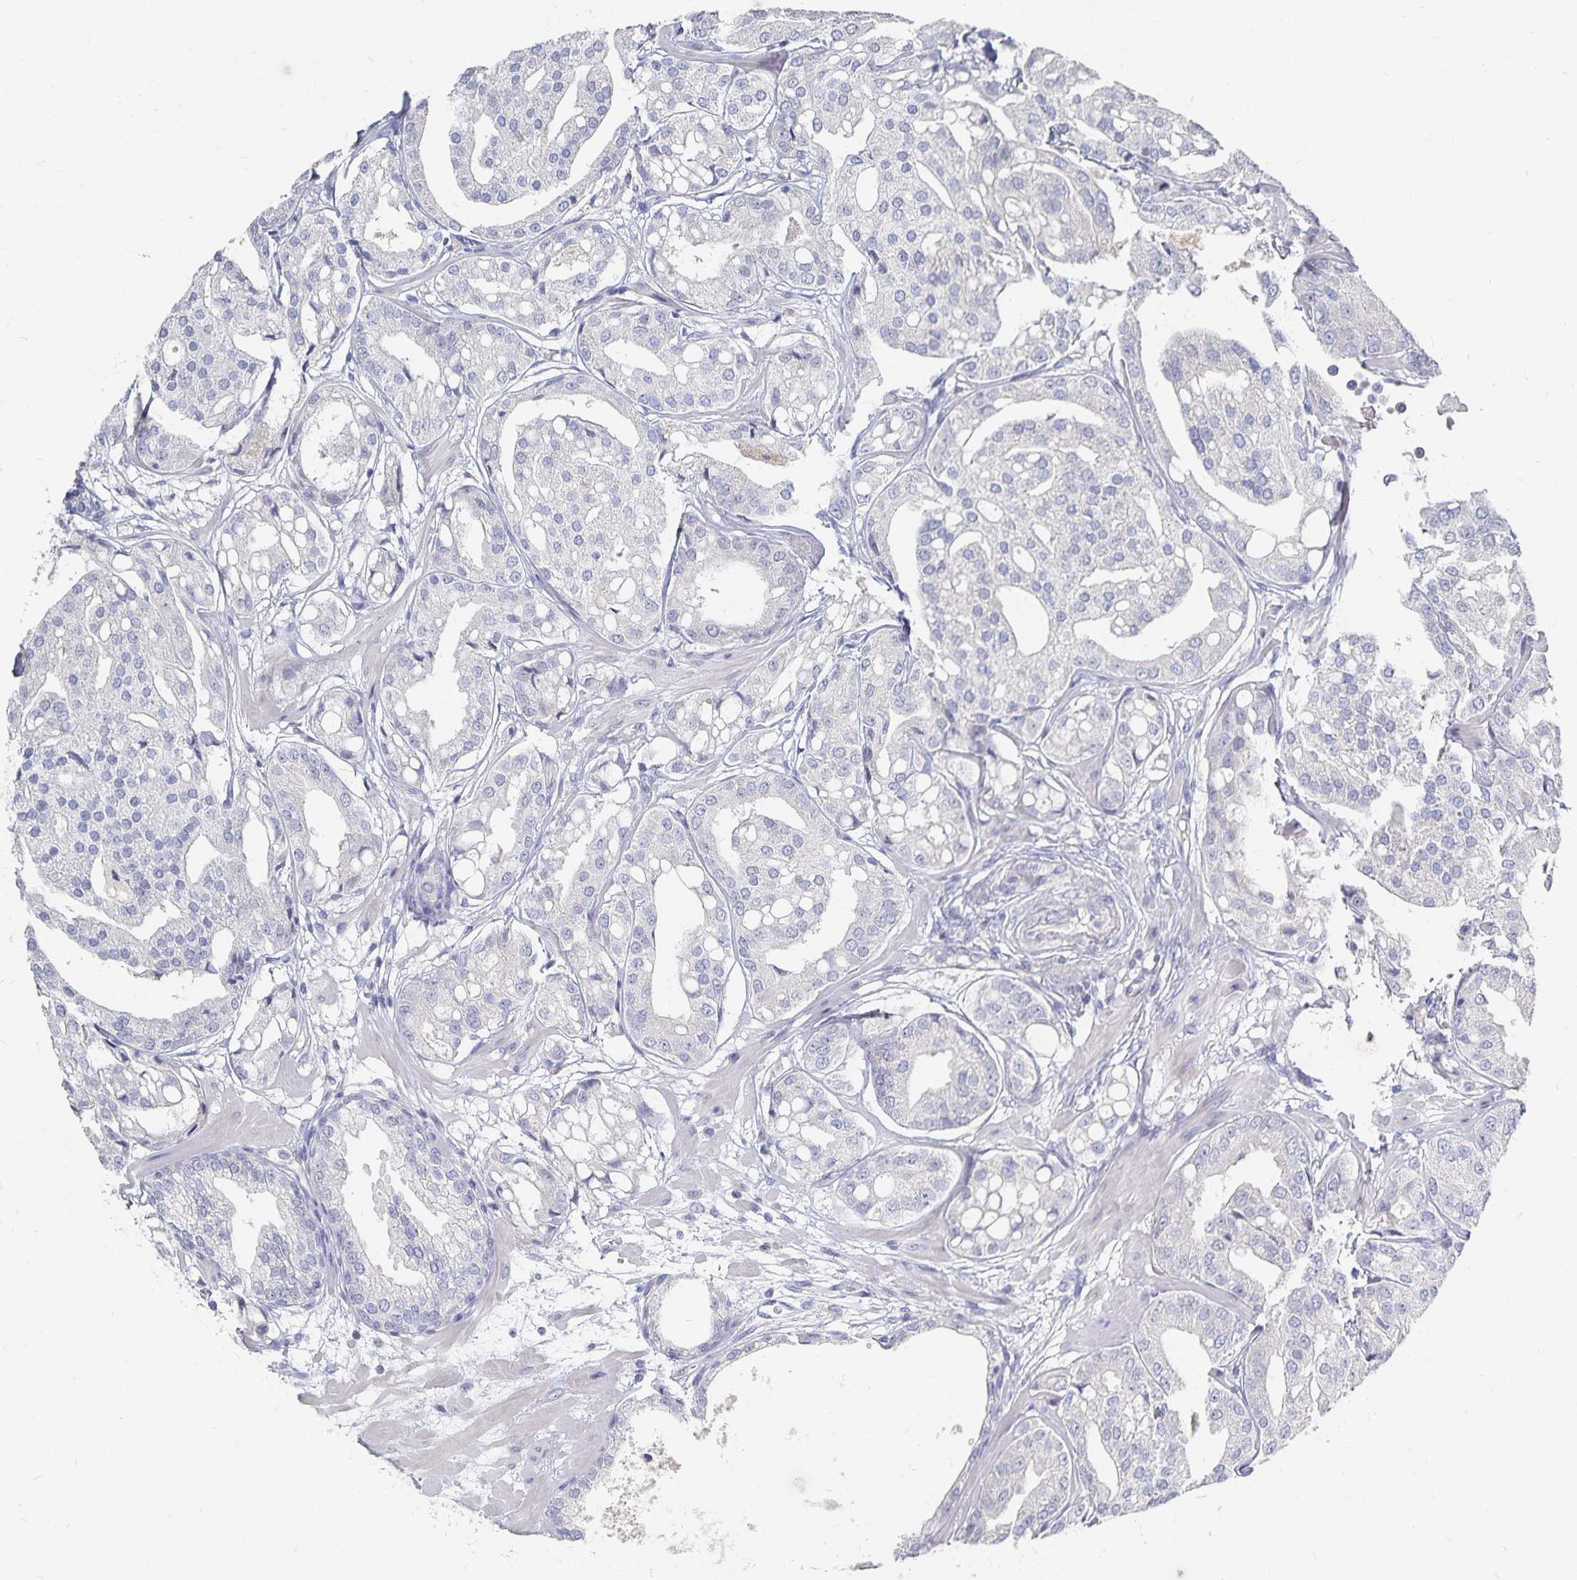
{"staining": {"intensity": "negative", "quantity": "none", "location": "none"}, "tissue": "renal cancer", "cell_type": "Tumor cells", "image_type": "cancer", "snomed": [{"axis": "morphology", "description": "Adenocarcinoma, NOS"}, {"axis": "topography", "description": "Urinary bladder"}], "caption": "A high-resolution photomicrograph shows immunohistochemistry (IHC) staining of renal adenocarcinoma, which displays no significant staining in tumor cells.", "gene": "DNAH9", "patient": {"sex": "male", "age": 61}}